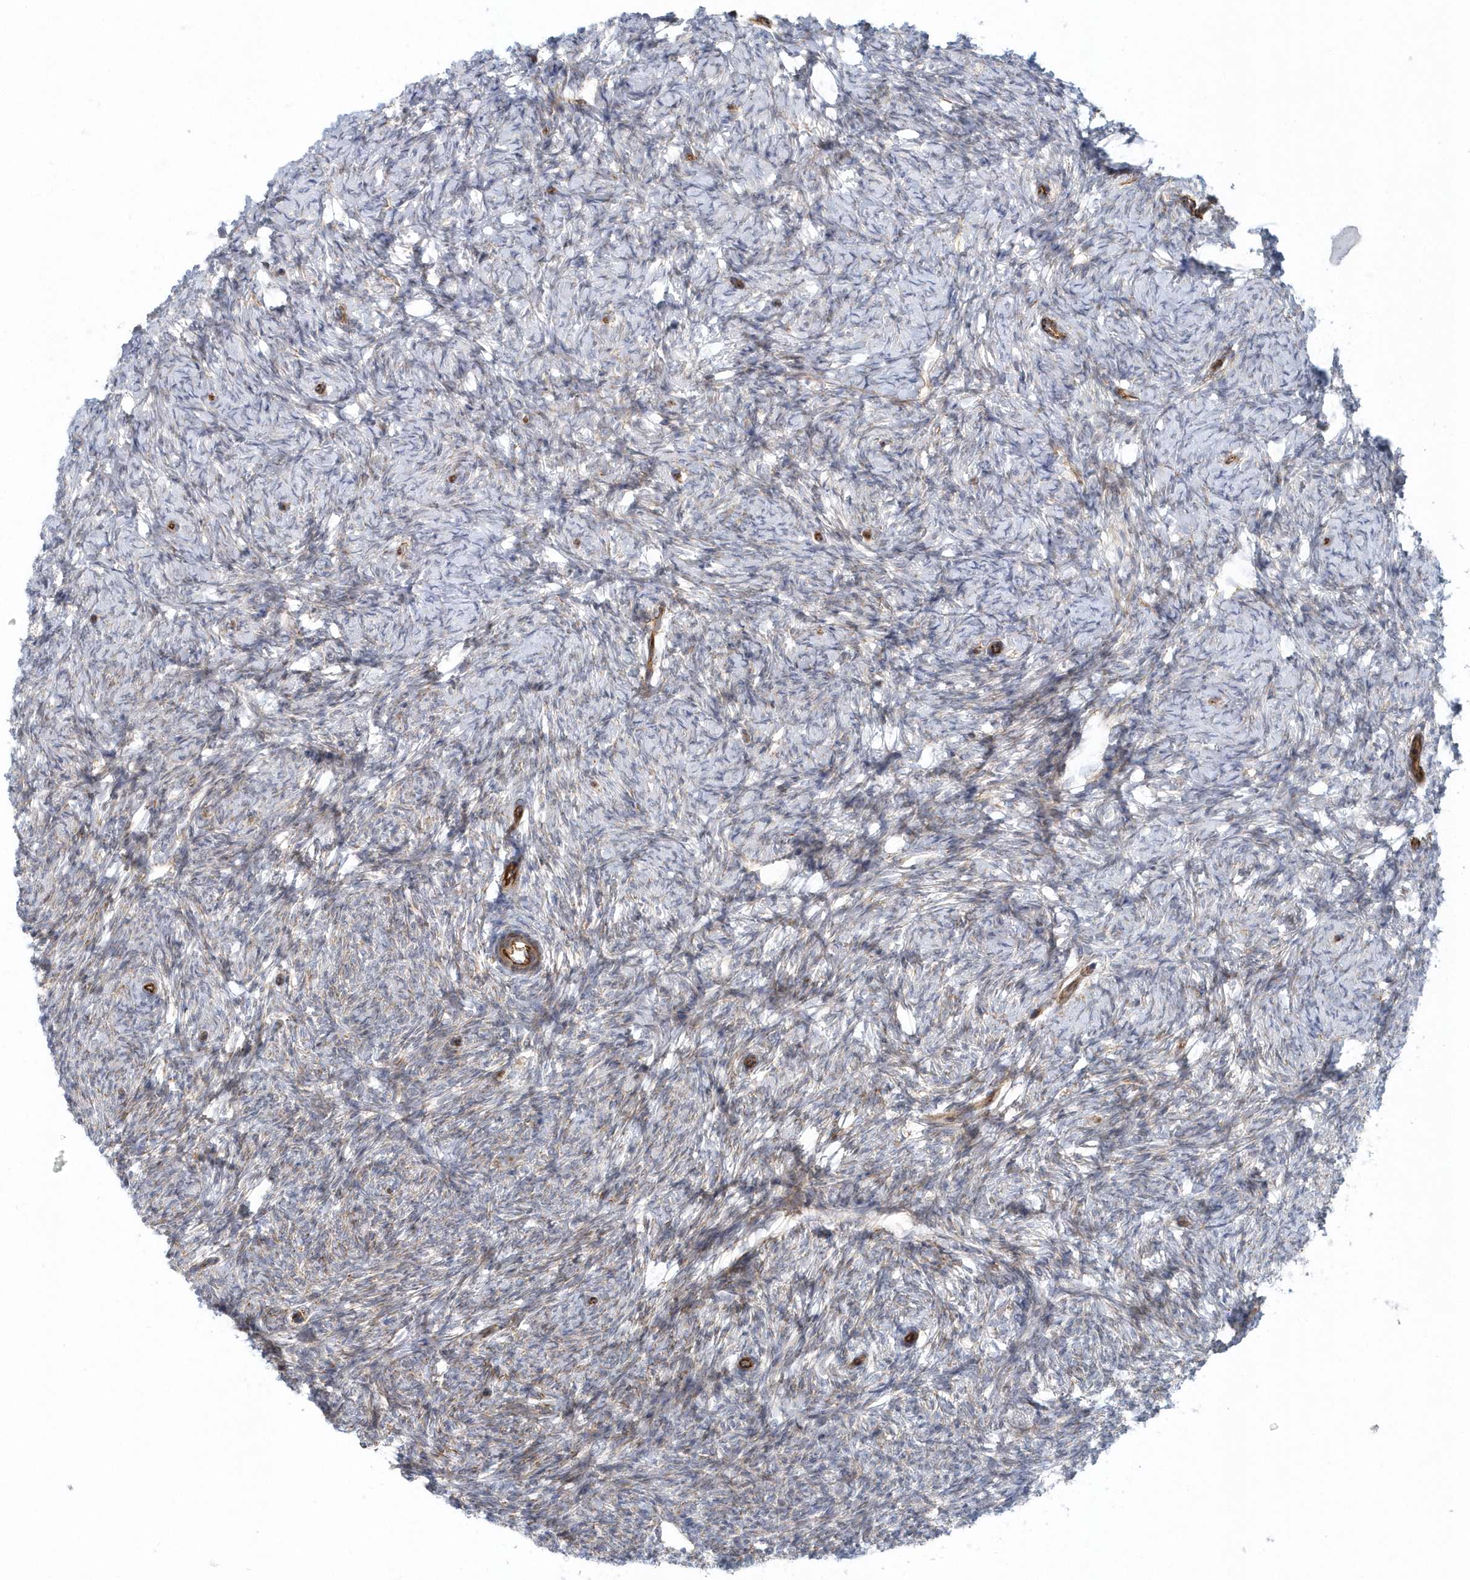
{"staining": {"intensity": "weak", "quantity": ">75%", "location": "cytoplasmic/membranous"}, "tissue": "ovary", "cell_type": "Follicle cells", "image_type": "normal", "snomed": [{"axis": "morphology", "description": "Normal tissue, NOS"}, {"axis": "morphology", "description": "Cyst, NOS"}, {"axis": "topography", "description": "Ovary"}], "caption": "IHC staining of unremarkable ovary, which reveals low levels of weak cytoplasmic/membranous positivity in about >75% of follicle cells indicating weak cytoplasmic/membranous protein positivity. The staining was performed using DAB (3,3'-diaminobenzidine) (brown) for protein detection and nuclei were counterstained in hematoxylin (blue).", "gene": "GPR152", "patient": {"sex": "female", "age": 33}}